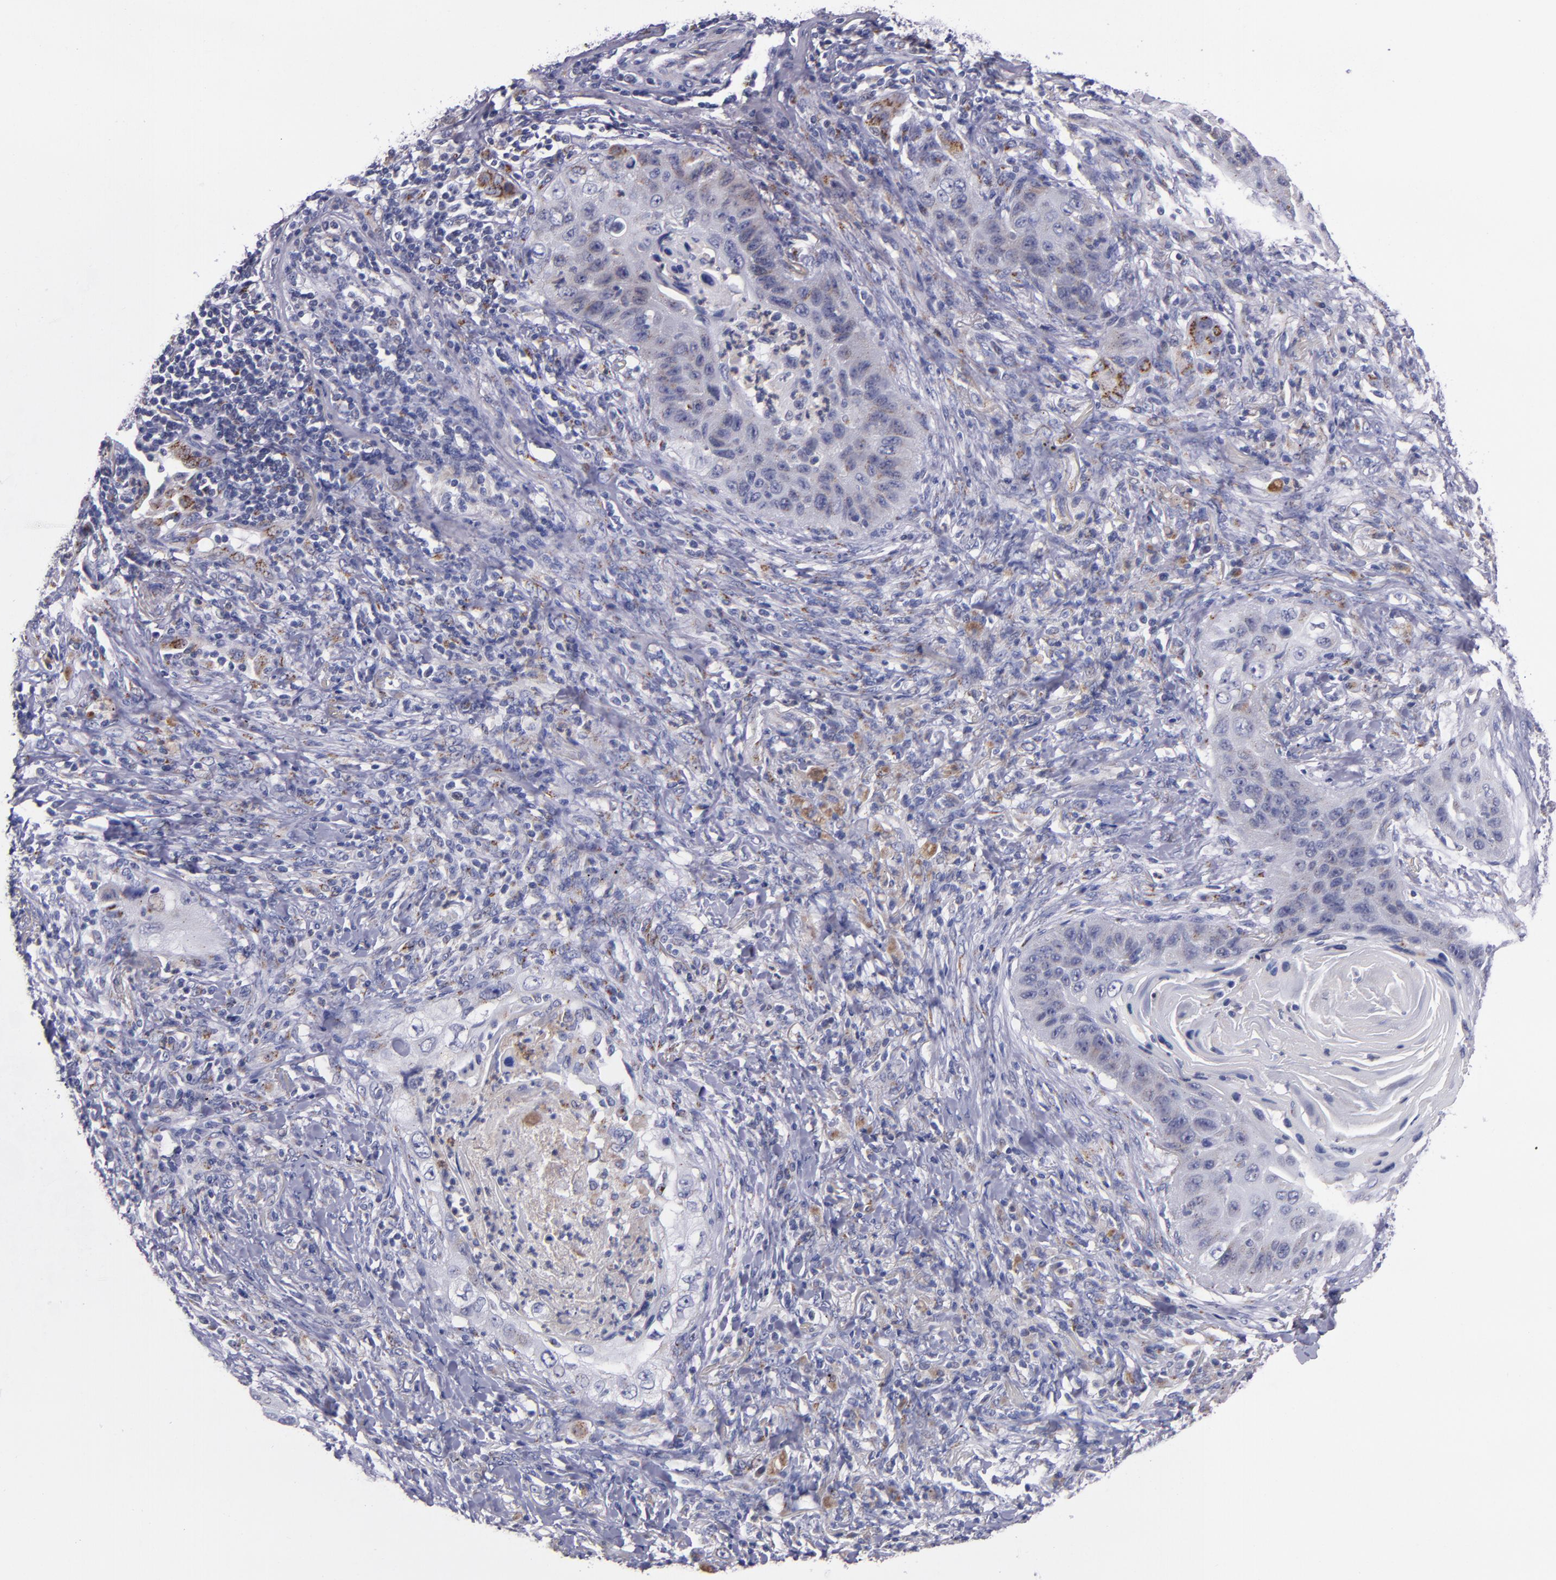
{"staining": {"intensity": "weak", "quantity": "<25%", "location": "cytoplasmic/membranous"}, "tissue": "lung cancer", "cell_type": "Tumor cells", "image_type": "cancer", "snomed": [{"axis": "morphology", "description": "Squamous cell carcinoma, NOS"}, {"axis": "topography", "description": "Lung"}], "caption": "DAB (3,3'-diaminobenzidine) immunohistochemical staining of human lung cancer (squamous cell carcinoma) demonstrates no significant expression in tumor cells. The staining is performed using DAB brown chromogen with nuclei counter-stained in using hematoxylin.", "gene": "RAB41", "patient": {"sex": "female", "age": 67}}